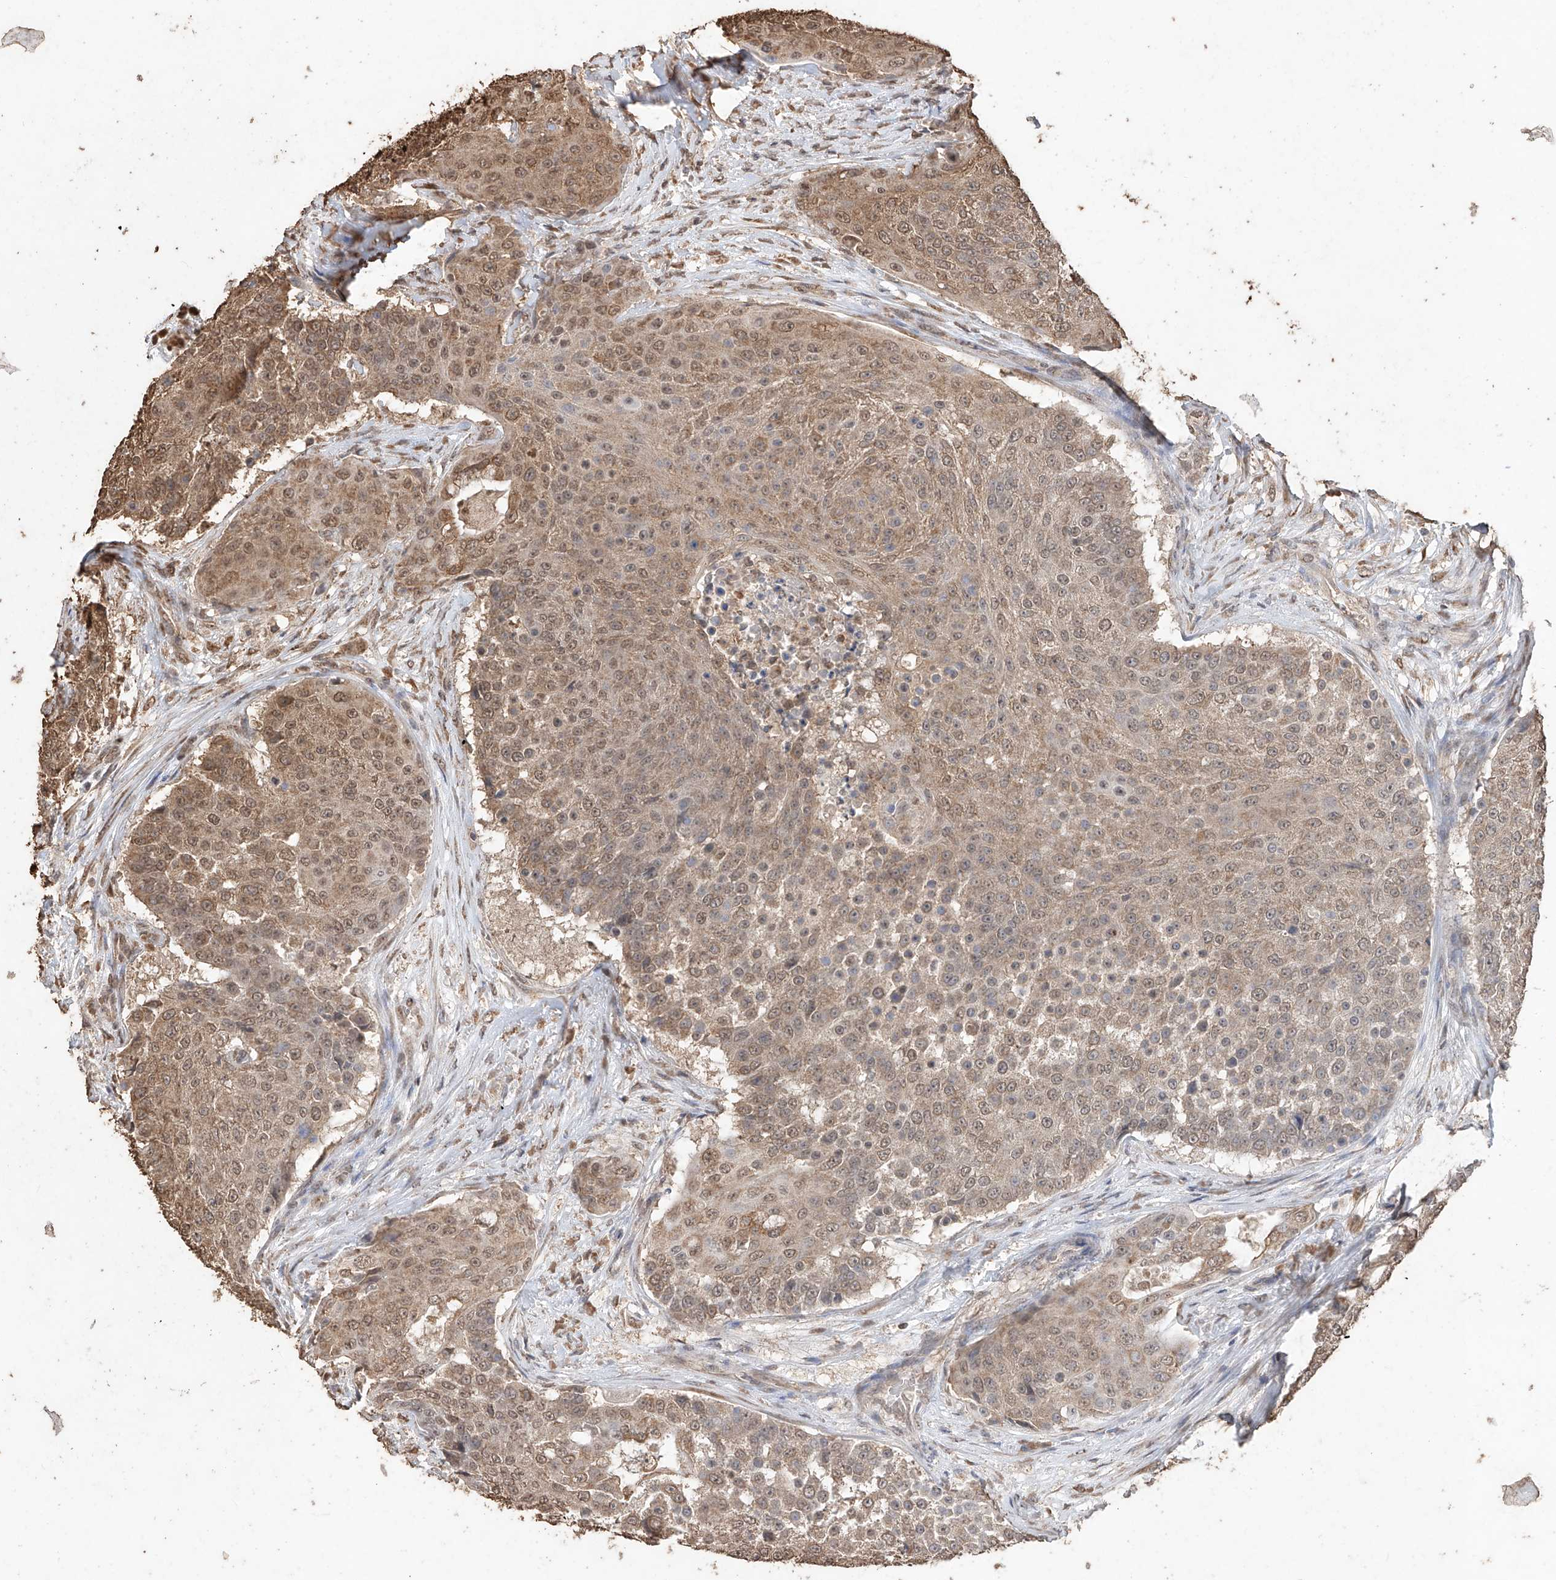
{"staining": {"intensity": "moderate", "quantity": ">75%", "location": "cytoplasmic/membranous,nuclear"}, "tissue": "urothelial cancer", "cell_type": "Tumor cells", "image_type": "cancer", "snomed": [{"axis": "morphology", "description": "Urothelial carcinoma, High grade"}, {"axis": "topography", "description": "Urinary bladder"}], "caption": "Tumor cells display medium levels of moderate cytoplasmic/membranous and nuclear positivity in approximately >75% of cells in human urothelial cancer. Immunohistochemistry (ihc) stains the protein in brown and the nuclei are stained blue.", "gene": "ELOVL1", "patient": {"sex": "female", "age": 63}}